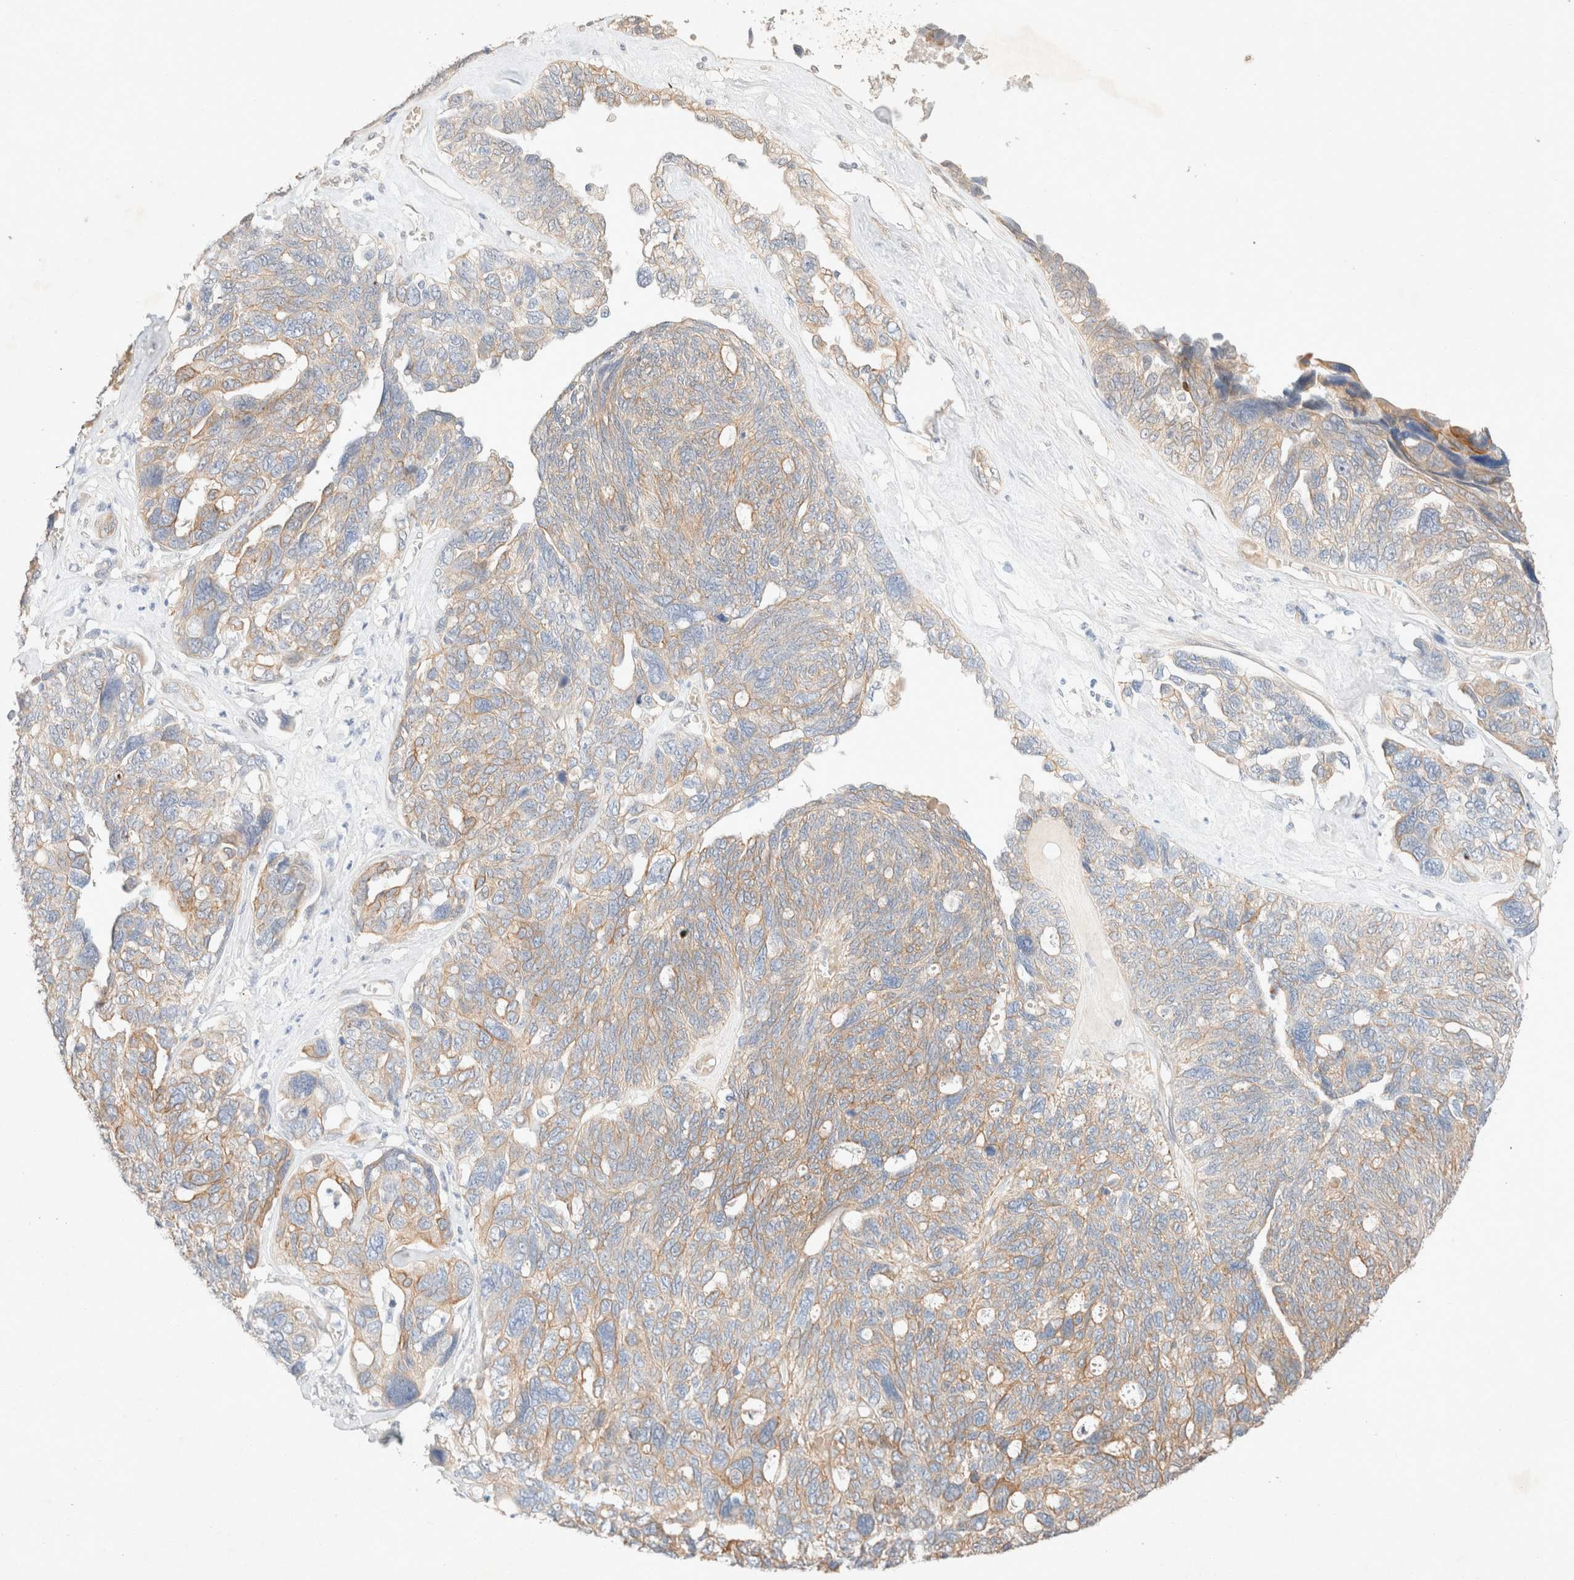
{"staining": {"intensity": "moderate", "quantity": "25%-75%", "location": "cytoplasmic/membranous"}, "tissue": "ovarian cancer", "cell_type": "Tumor cells", "image_type": "cancer", "snomed": [{"axis": "morphology", "description": "Cystadenocarcinoma, serous, NOS"}, {"axis": "topography", "description": "Ovary"}], "caption": "This is an image of immunohistochemistry (IHC) staining of serous cystadenocarcinoma (ovarian), which shows moderate expression in the cytoplasmic/membranous of tumor cells.", "gene": "CSNK1E", "patient": {"sex": "female", "age": 79}}